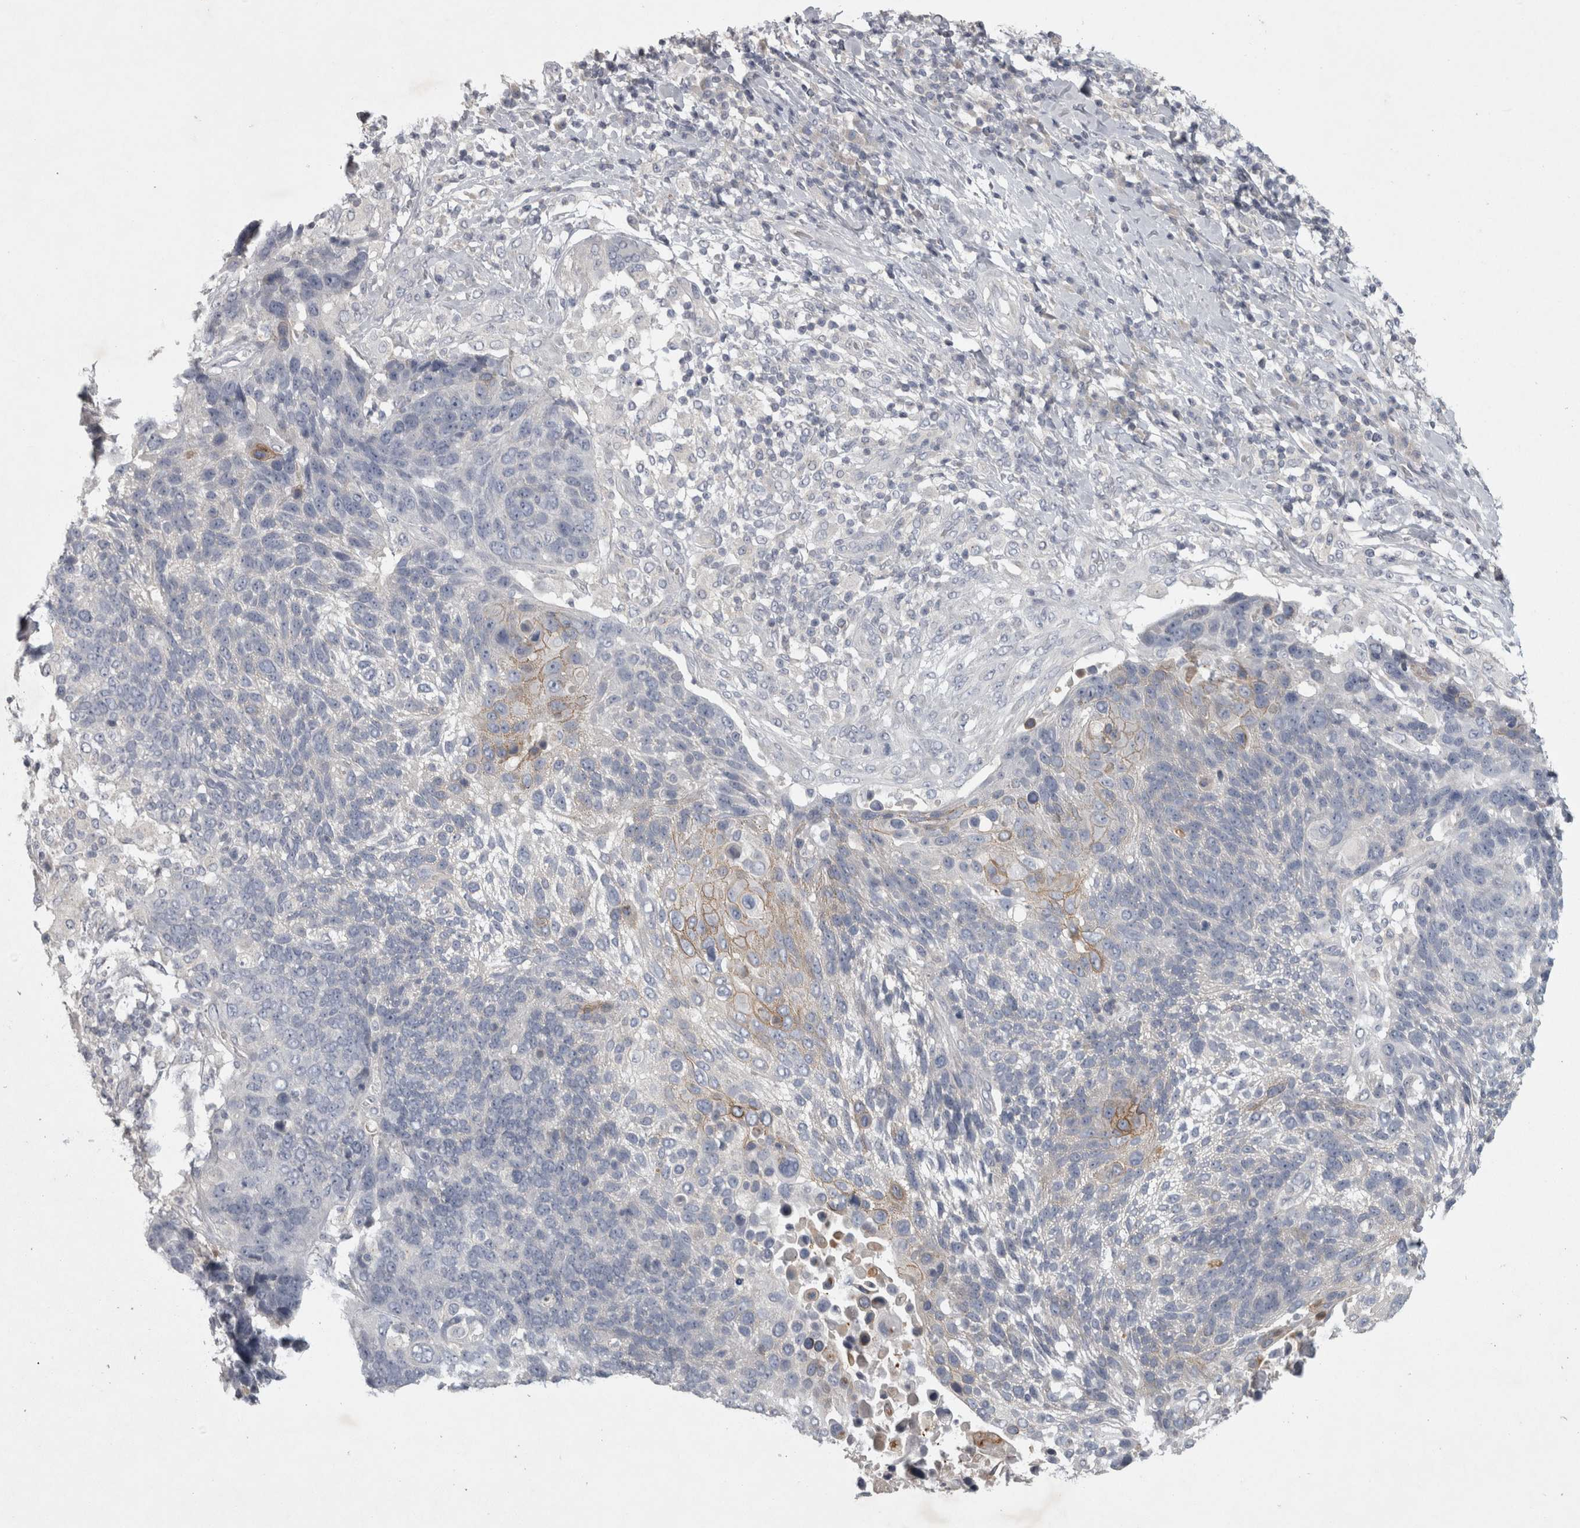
{"staining": {"intensity": "weak", "quantity": "<25%", "location": "cytoplasmic/membranous"}, "tissue": "lung cancer", "cell_type": "Tumor cells", "image_type": "cancer", "snomed": [{"axis": "morphology", "description": "Squamous cell carcinoma, NOS"}, {"axis": "topography", "description": "Lung"}], "caption": "DAB (3,3'-diaminobenzidine) immunohistochemical staining of lung cancer demonstrates no significant expression in tumor cells.", "gene": "ENPP7", "patient": {"sex": "male", "age": 66}}